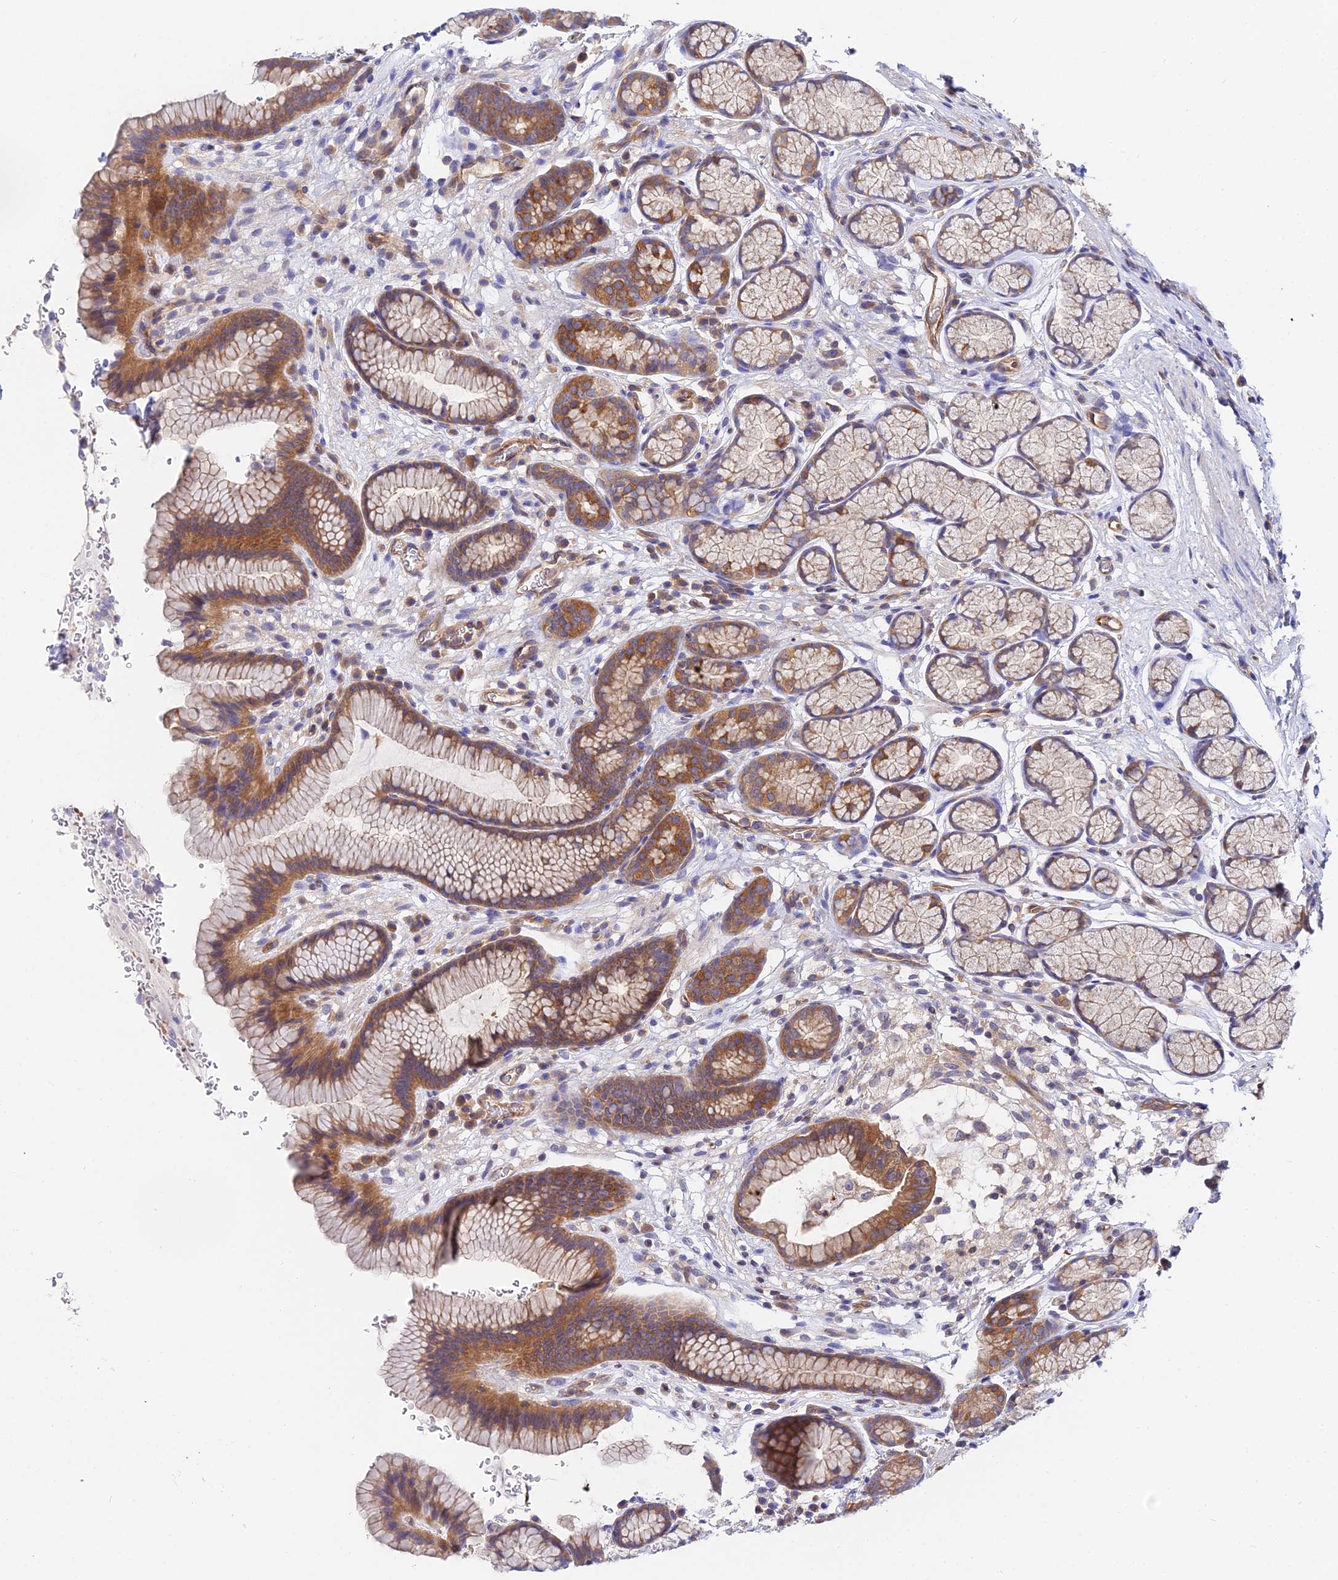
{"staining": {"intensity": "moderate", "quantity": "25%-75%", "location": "cytoplasmic/membranous"}, "tissue": "stomach", "cell_type": "Glandular cells", "image_type": "normal", "snomed": [{"axis": "morphology", "description": "Normal tissue, NOS"}, {"axis": "topography", "description": "Stomach"}], "caption": "DAB immunohistochemical staining of normal human stomach displays moderate cytoplasmic/membranous protein staining in about 25%-75% of glandular cells. The protein is stained brown, and the nuclei are stained in blue (DAB (3,3'-diaminobenzidine) IHC with brightfield microscopy, high magnification).", "gene": "PPP2R2A", "patient": {"sex": "male", "age": 42}}